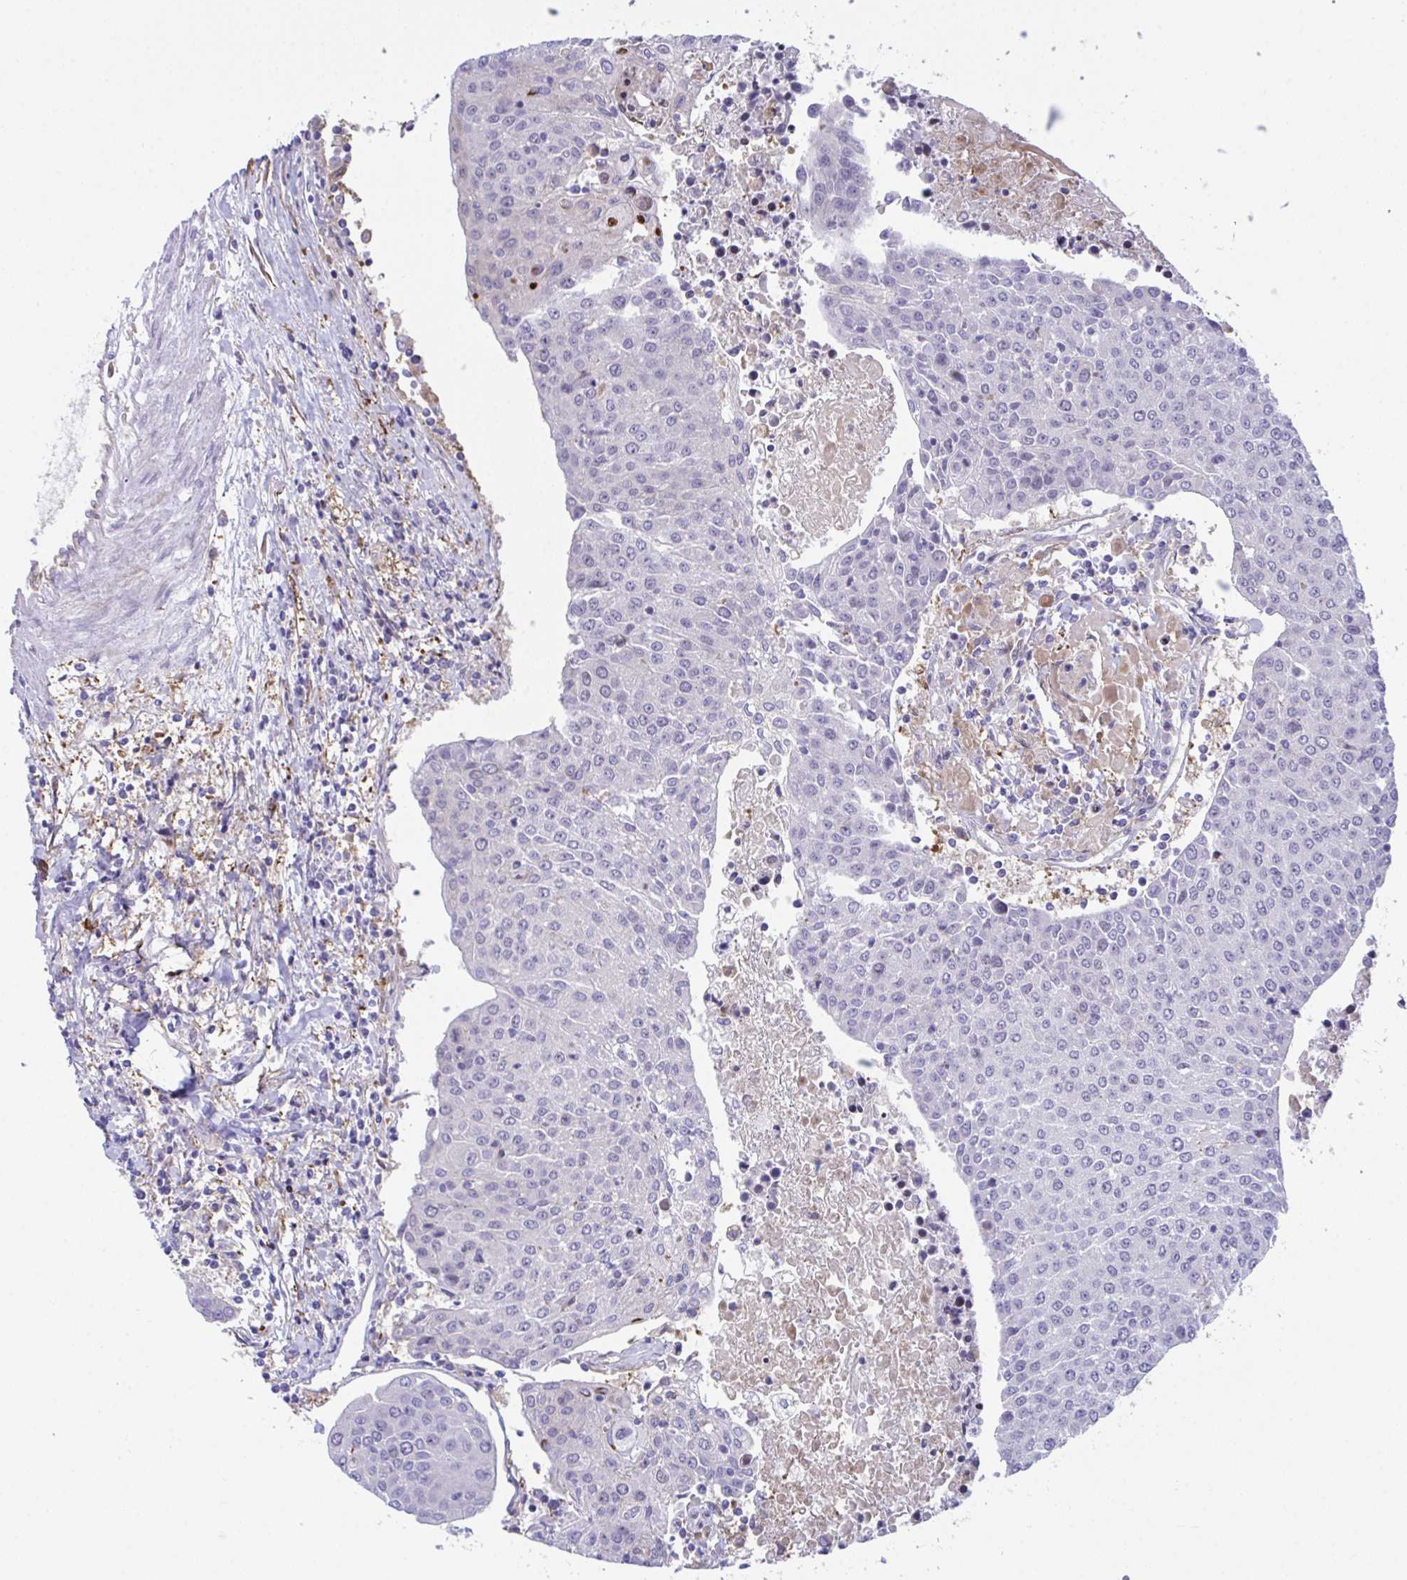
{"staining": {"intensity": "negative", "quantity": "none", "location": "none"}, "tissue": "urothelial cancer", "cell_type": "Tumor cells", "image_type": "cancer", "snomed": [{"axis": "morphology", "description": "Urothelial carcinoma, High grade"}, {"axis": "topography", "description": "Urinary bladder"}], "caption": "Histopathology image shows no significant protein expression in tumor cells of urothelial cancer.", "gene": "CENPQ", "patient": {"sex": "female", "age": 85}}